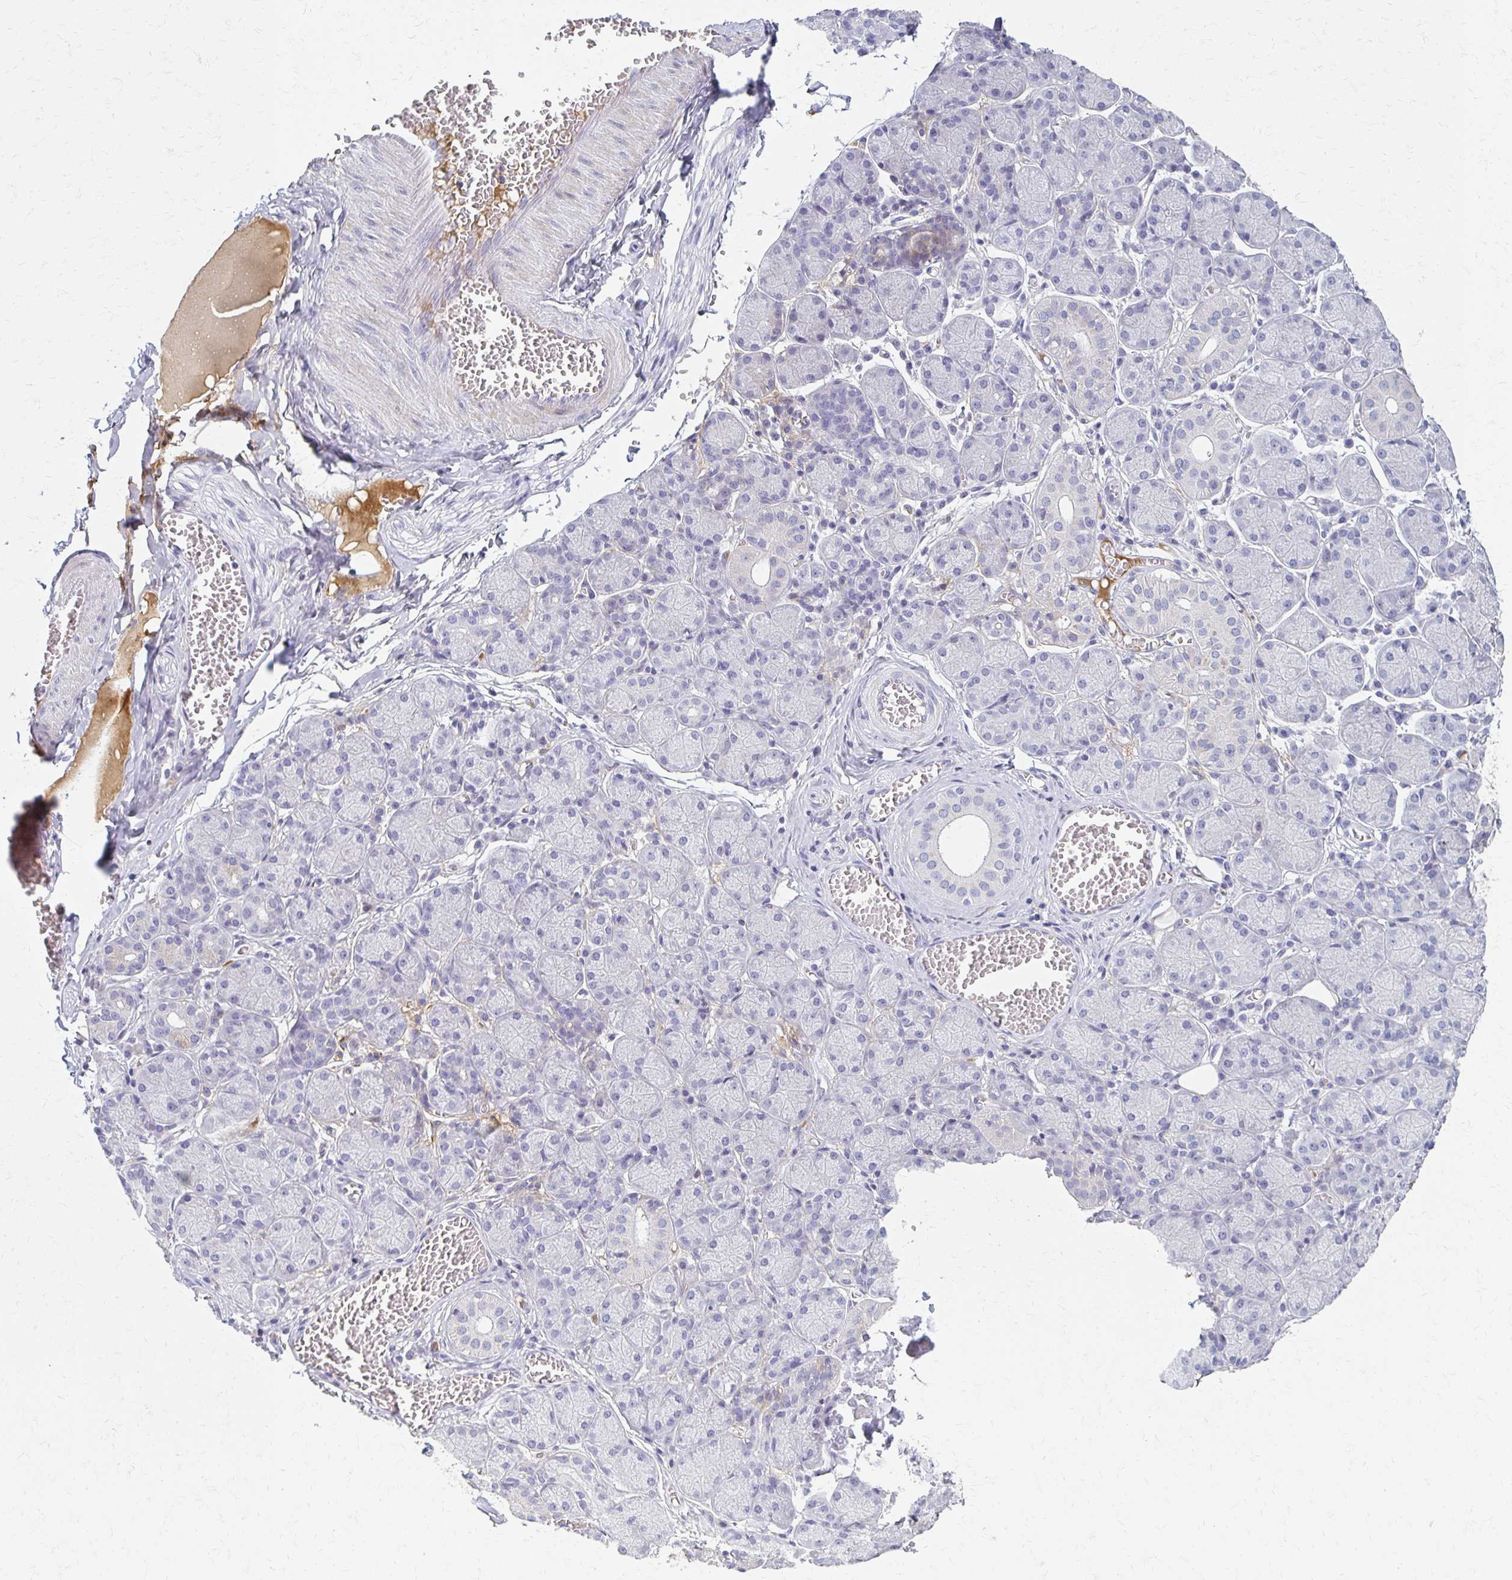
{"staining": {"intensity": "negative", "quantity": "none", "location": "none"}, "tissue": "salivary gland", "cell_type": "Glandular cells", "image_type": "normal", "snomed": [{"axis": "morphology", "description": "Normal tissue, NOS"}, {"axis": "topography", "description": "Salivary gland"}], "caption": "Glandular cells show no significant staining in unremarkable salivary gland. (DAB (3,3'-diaminobenzidine) IHC with hematoxylin counter stain).", "gene": "BBS12", "patient": {"sex": "female", "age": 24}}